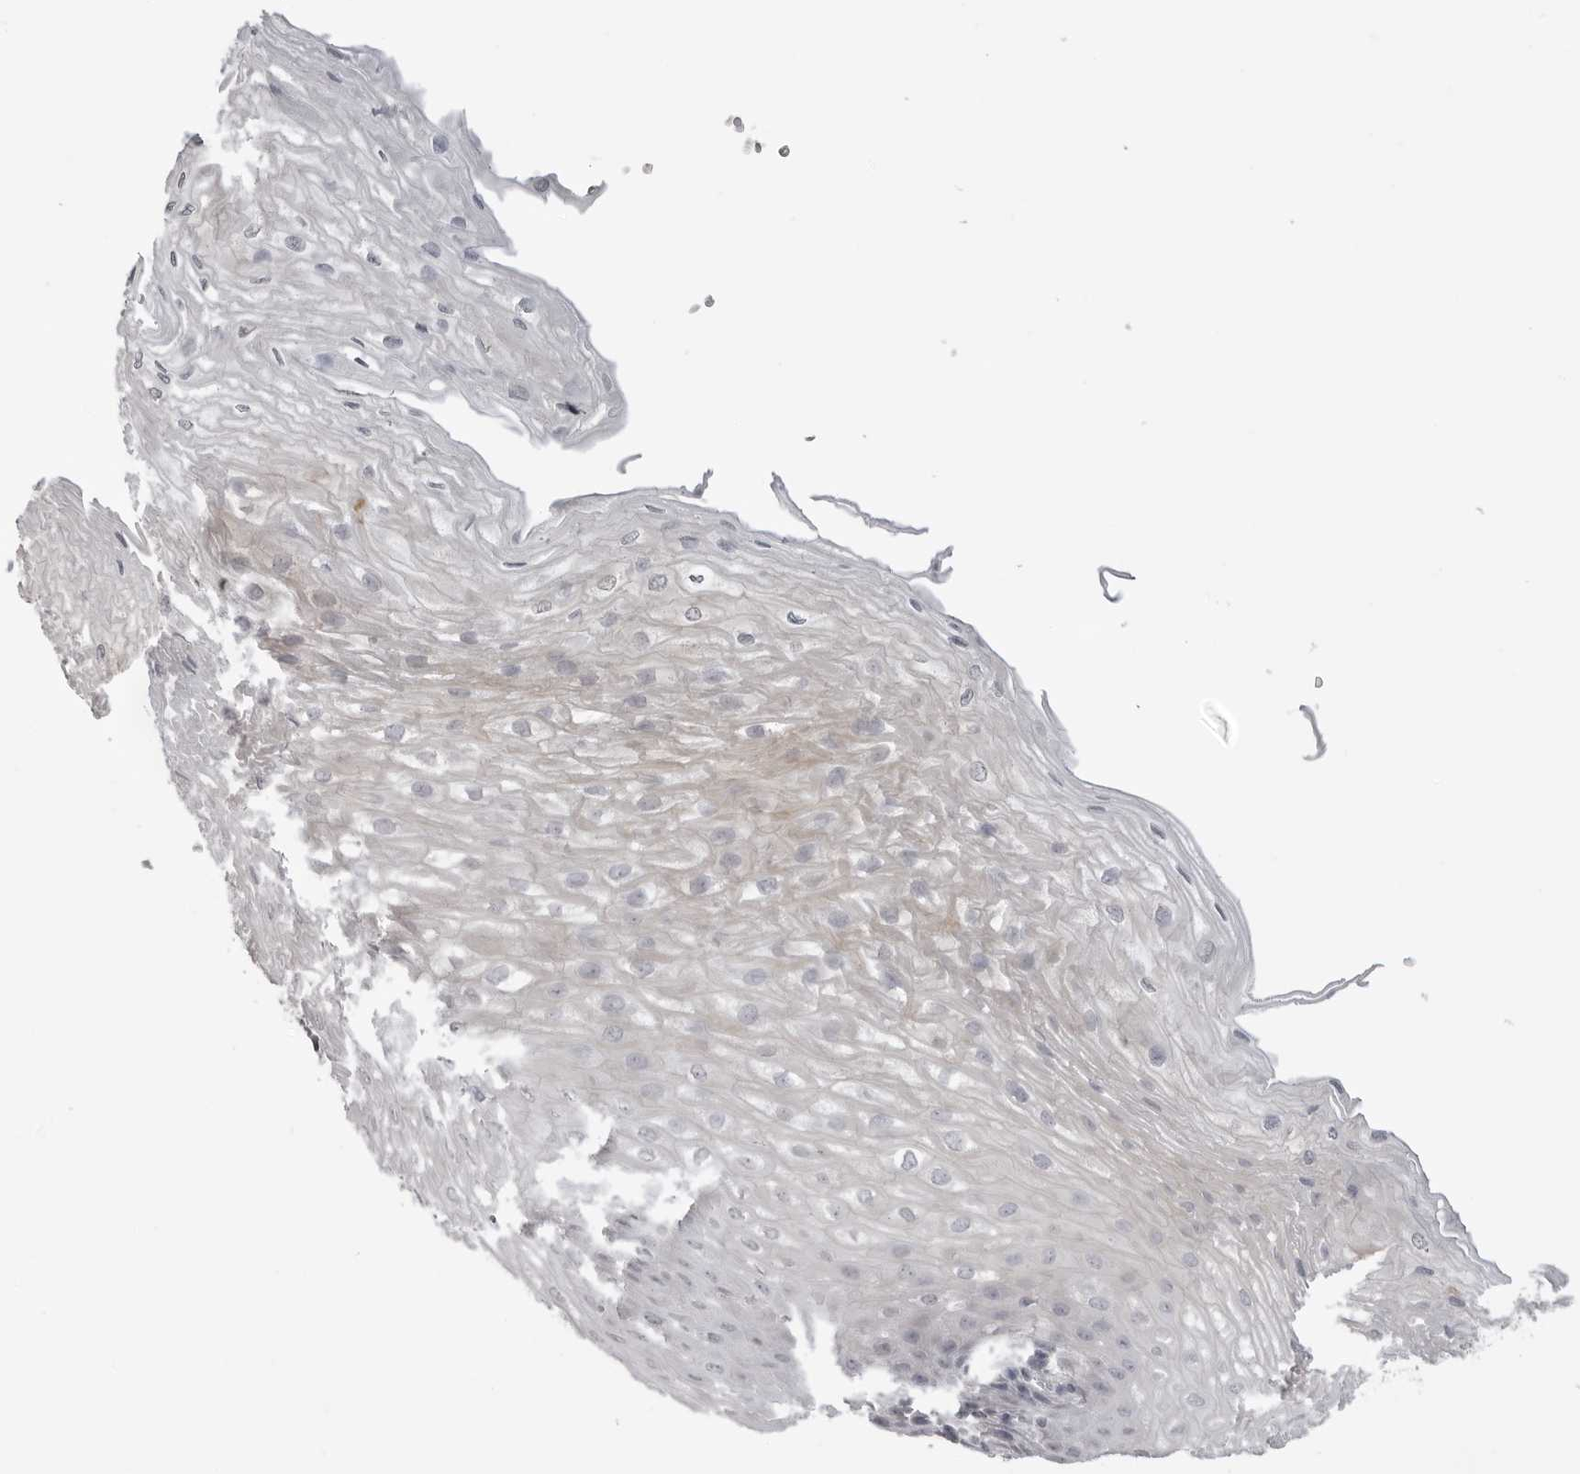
{"staining": {"intensity": "negative", "quantity": "none", "location": "none"}, "tissue": "esophagus", "cell_type": "Squamous epithelial cells", "image_type": "normal", "snomed": [{"axis": "morphology", "description": "Normal tissue, NOS"}, {"axis": "topography", "description": "Esophagus"}], "caption": "Immunohistochemistry (IHC) photomicrograph of normal esophagus: esophagus stained with DAB reveals no significant protein staining in squamous epithelial cells.", "gene": "GPN2", "patient": {"sex": "female", "age": 66}}